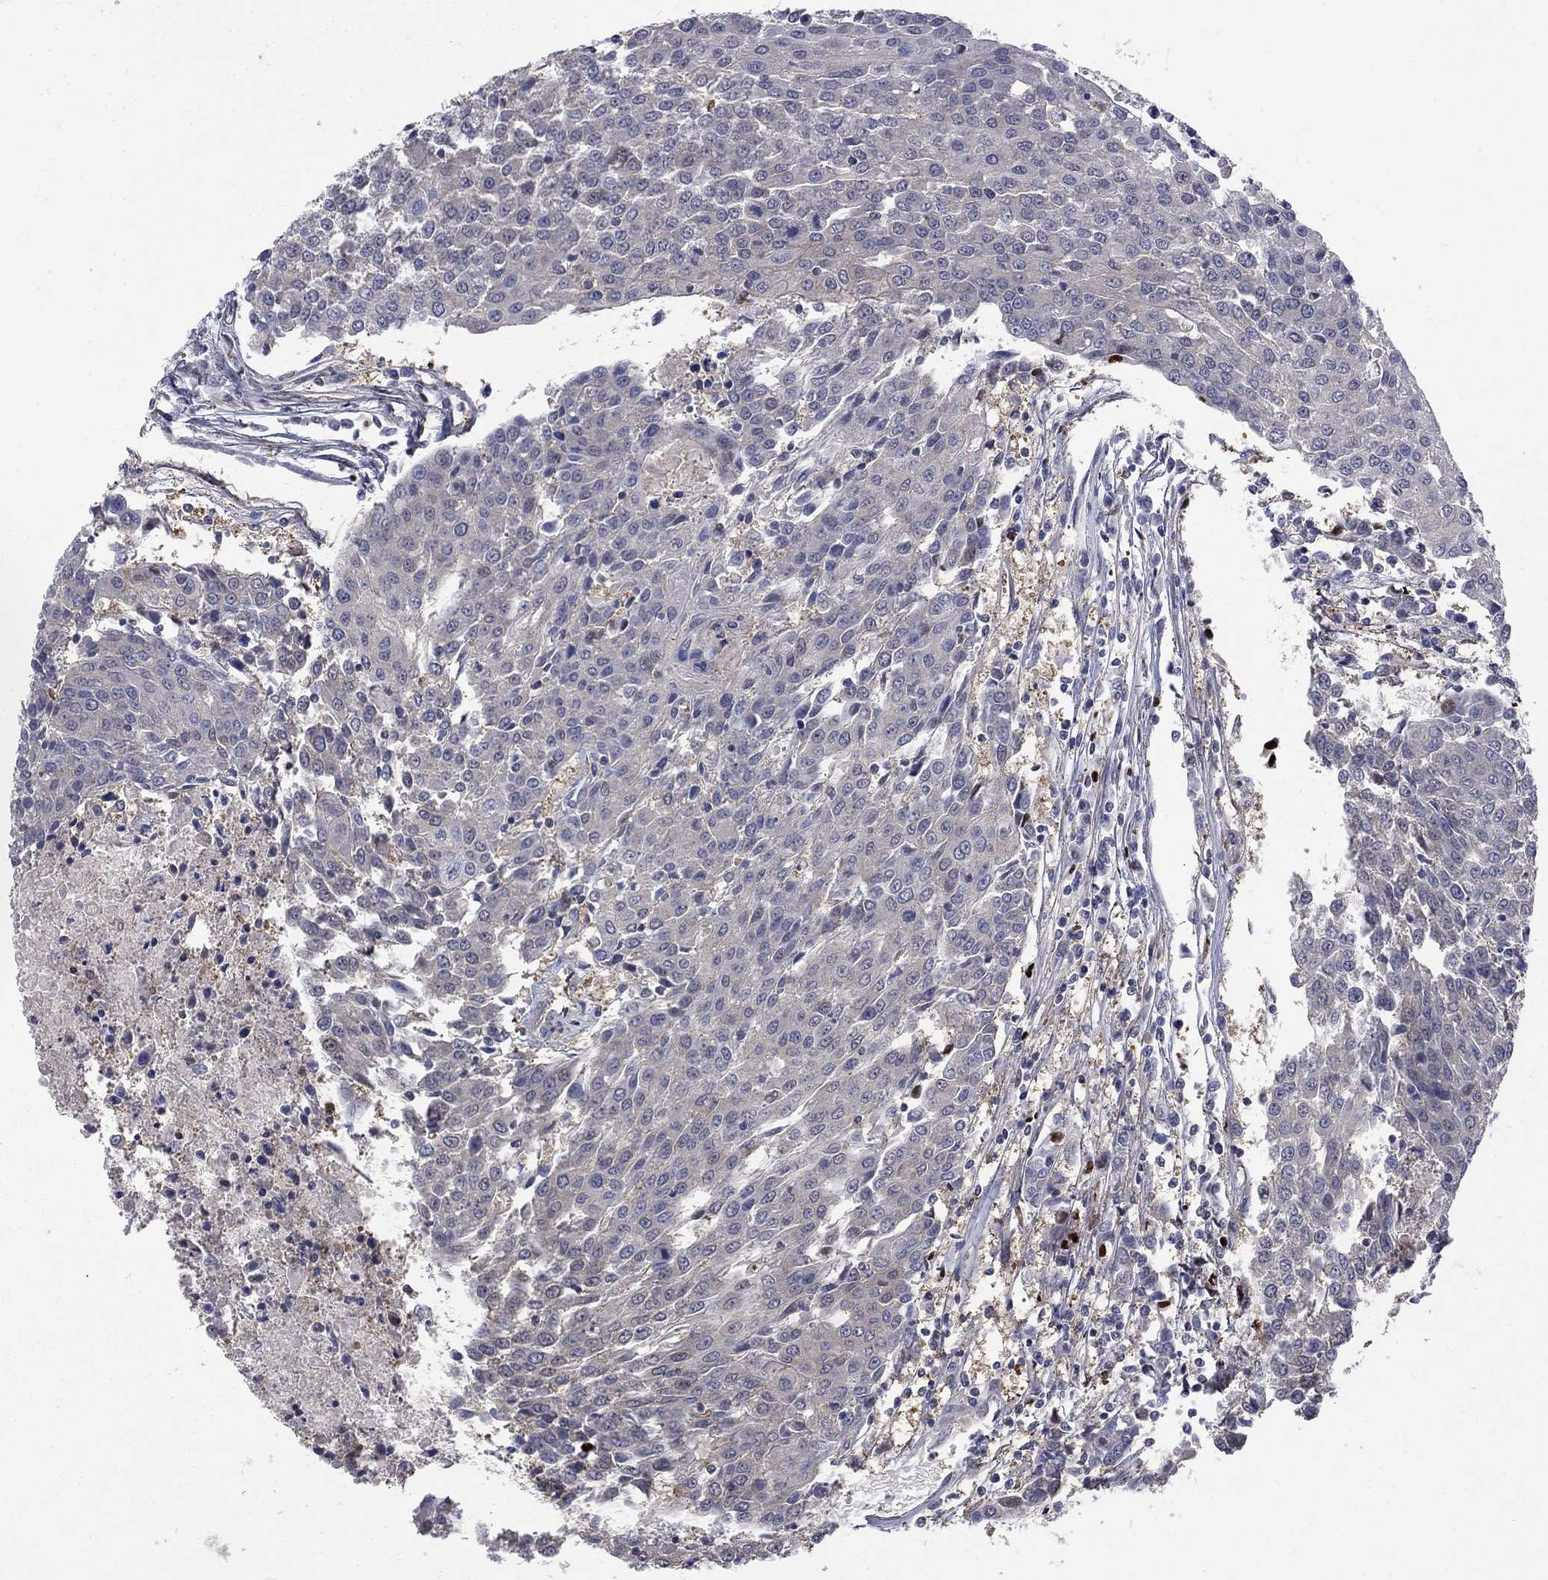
{"staining": {"intensity": "negative", "quantity": "none", "location": "none"}, "tissue": "urothelial cancer", "cell_type": "Tumor cells", "image_type": "cancer", "snomed": [{"axis": "morphology", "description": "Urothelial carcinoma, High grade"}, {"axis": "topography", "description": "Urinary bladder"}], "caption": "Immunohistochemistry (IHC) image of human high-grade urothelial carcinoma stained for a protein (brown), which shows no staining in tumor cells. (DAB IHC with hematoxylin counter stain).", "gene": "PDZD2", "patient": {"sex": "female", "age": 85}}